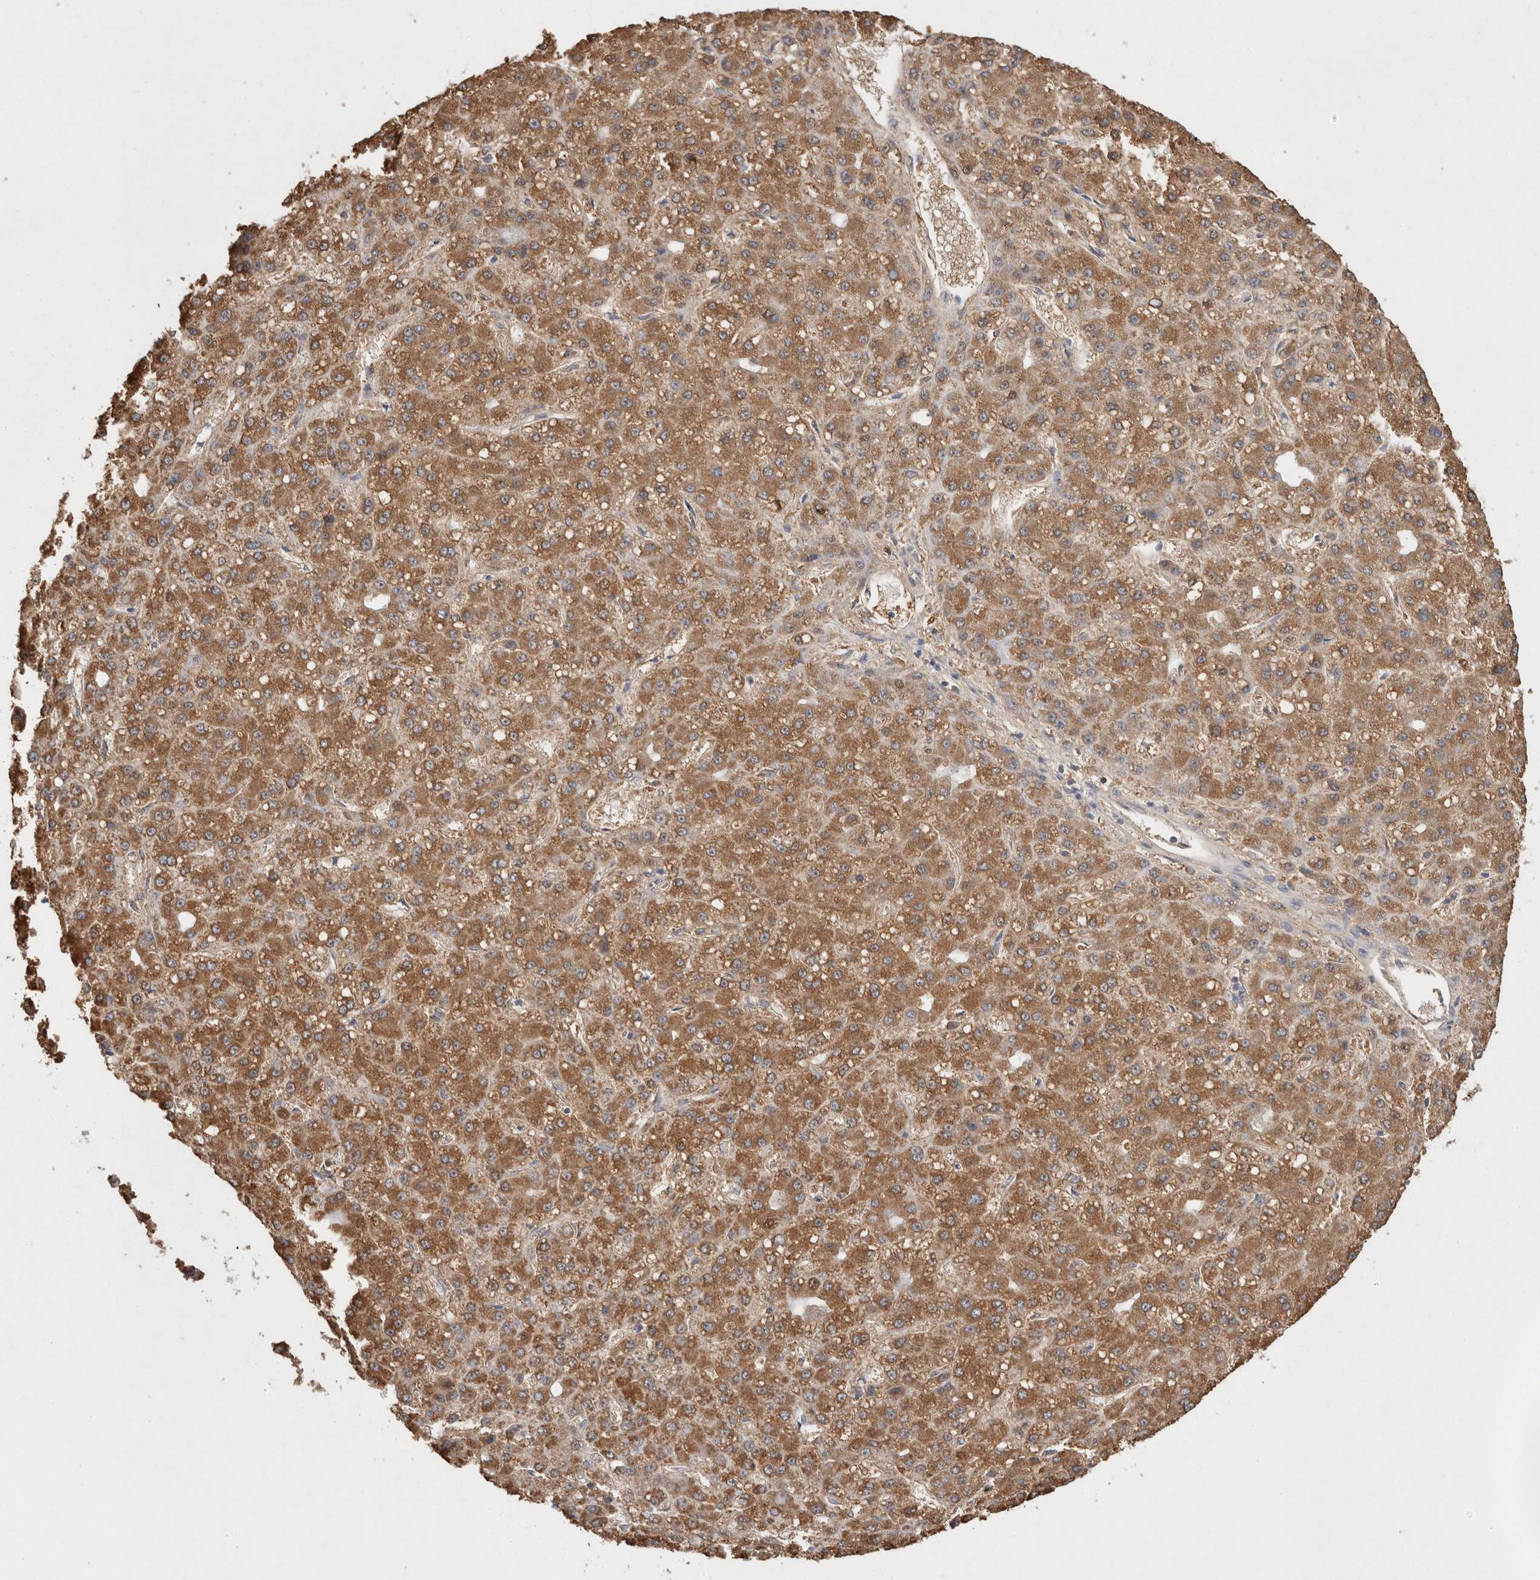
{"staining": {"intensity": "moderate", "quantity": ">75%", "location": "cytoplasmic/membranous"}, "tissue": "liver cancer", "cell_type": "Tumor cells", "image_type": "cancer", "snomed": [{"axis": "morphology", "description": "Carcinoma, Hepatocellular, NOS"}, {"axis": "topography", "description": "Liver"}], "caption": "About >75% of tumor cells in hepatocellular carcinoma (liver) show moderate cytoplasmic/membranous protein staining as visualized by brown immunohistochemical staining.", "gene": "RAB14", "patient": {"sex": "male", "age": 67}}